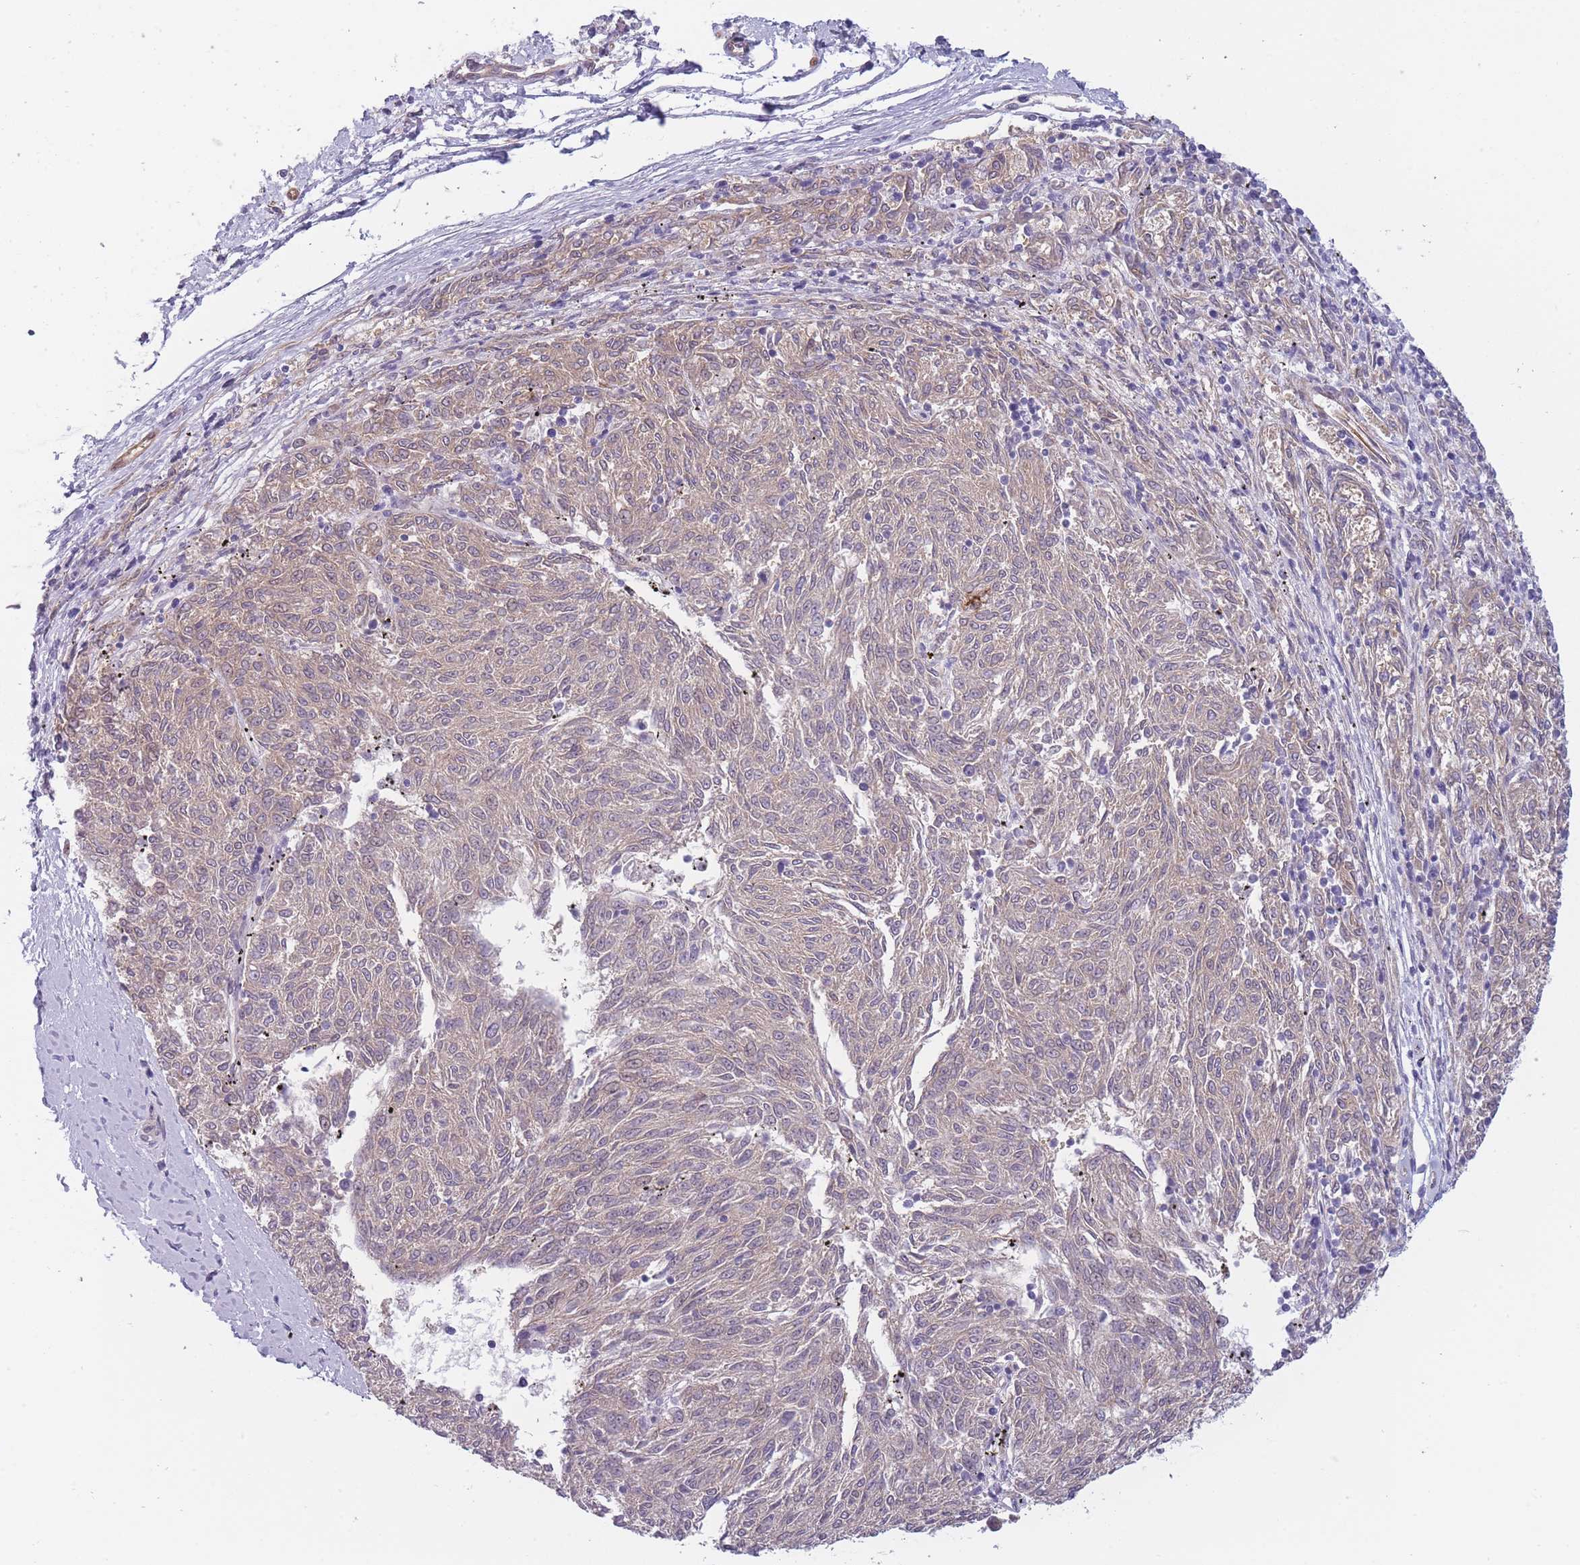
{"staining": {"intensity": "weak", "quantity": "<25%", "location": "cytoplasmic/membranous"}, "tissue": "melanoma", "cell_type": "Tumor cells", "image_type": "cancer", "snomed": [{"axis": "morphology", "description": "Malignant melanoma, NOS"}, {"axis": "topography", "description": "Skin"}], "caption": "Tumor cells are negative for protein expression in human melanoma.", "gene": "OR6B3", "patient": {"sex": "female", "age": 72}}